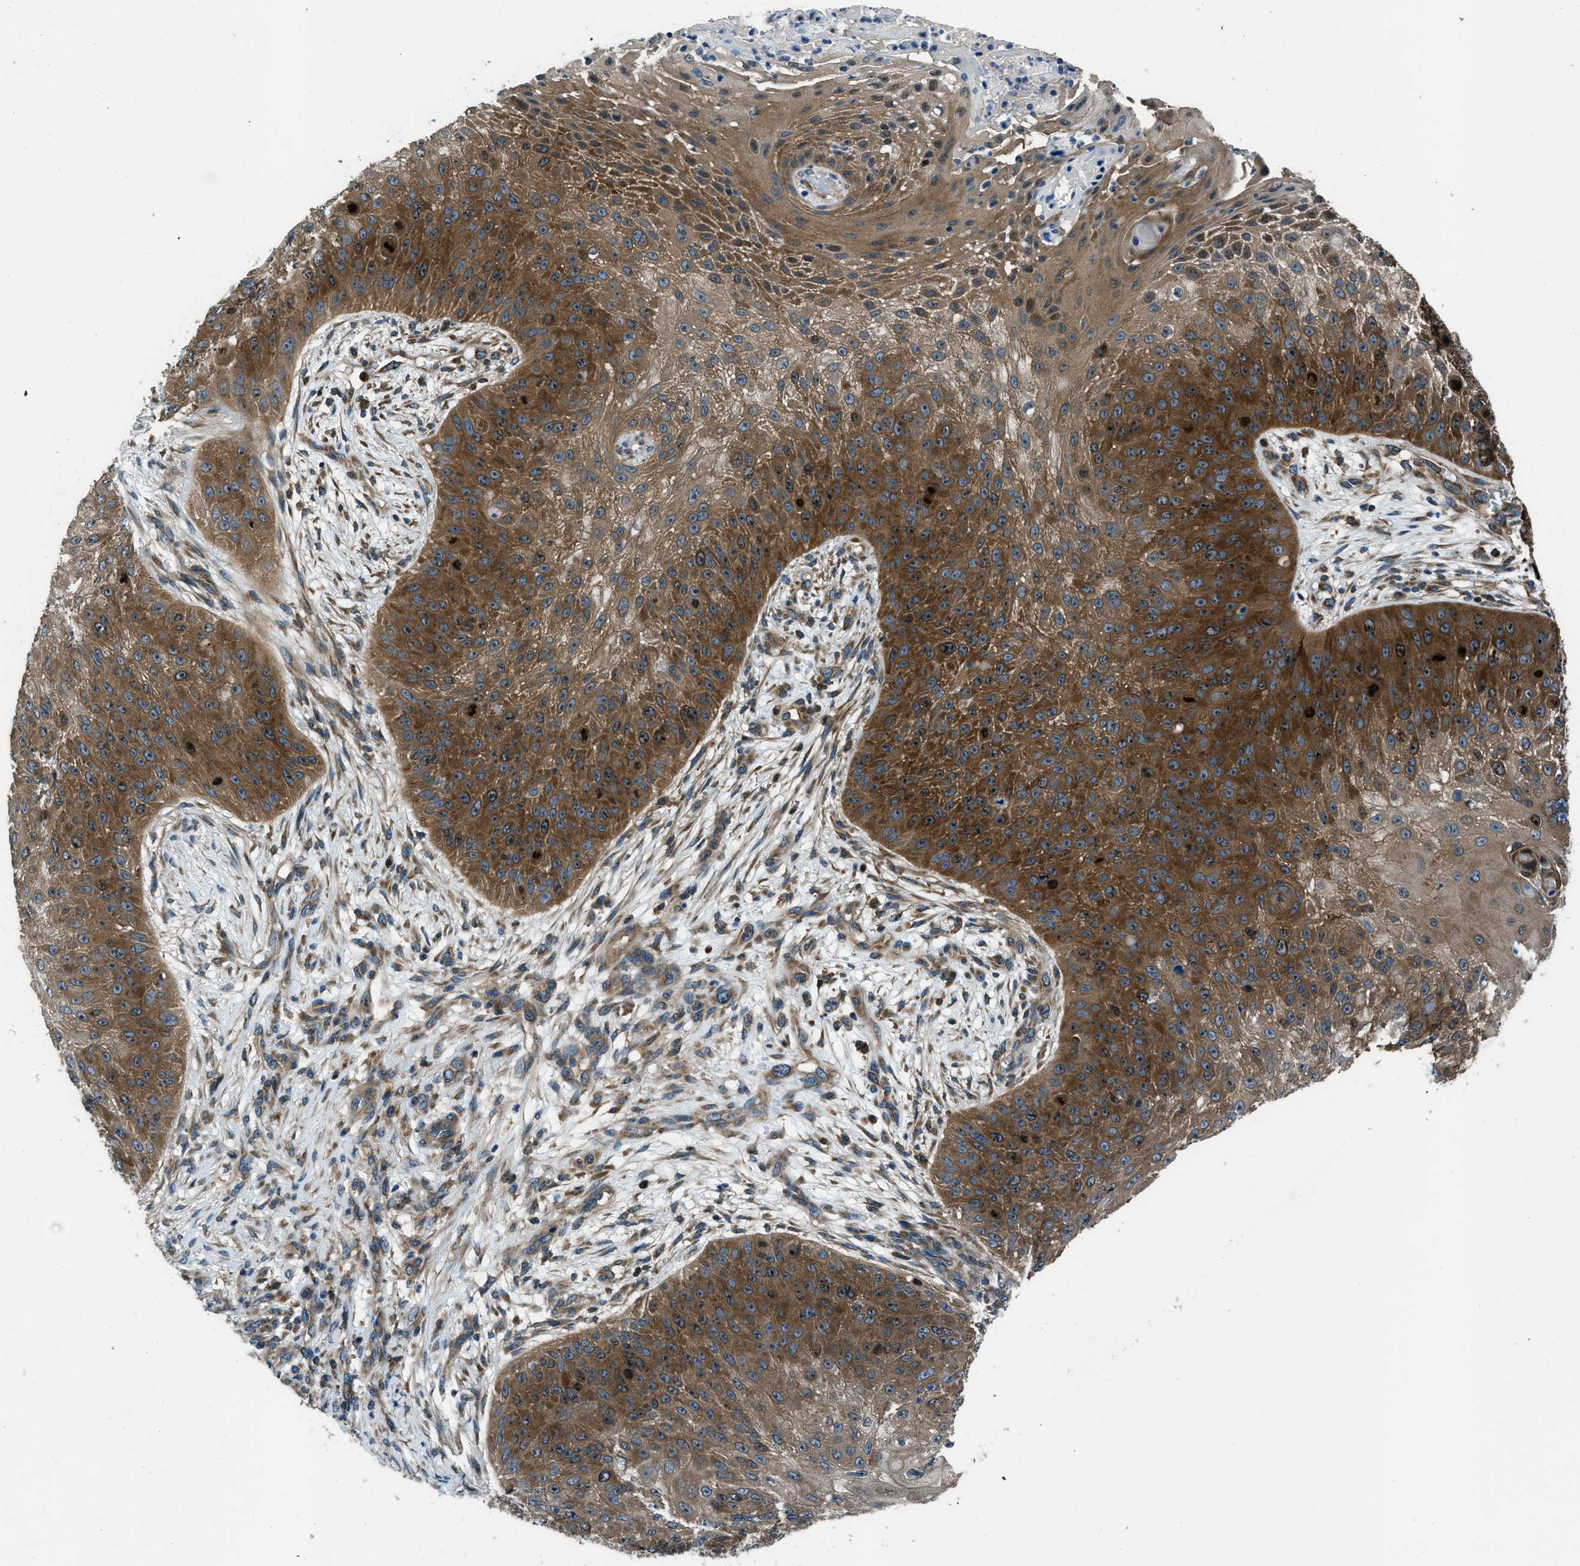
{"staining": {"intensity": "strong", "quantity": "25%-75%", "location": "cytoplasmic/membranous"}, "tissue": "skin cancer", "cell_type": "Tumor cells", "image_type": "cancer", "snomed": [{"axis": "morphology", "description": "Squamous cell carcinoma, NOS"}, {"axis": "topography", "description": "Skin"}], "caption": "Strong cytoplasmic/membranous protein positivity is present in approximately 25%-75% of tumor cells in skin cancer (squamous cell carcinoma).", "gene": "ARFGAP2", "patient": {"sex": "female", "age": 80}}